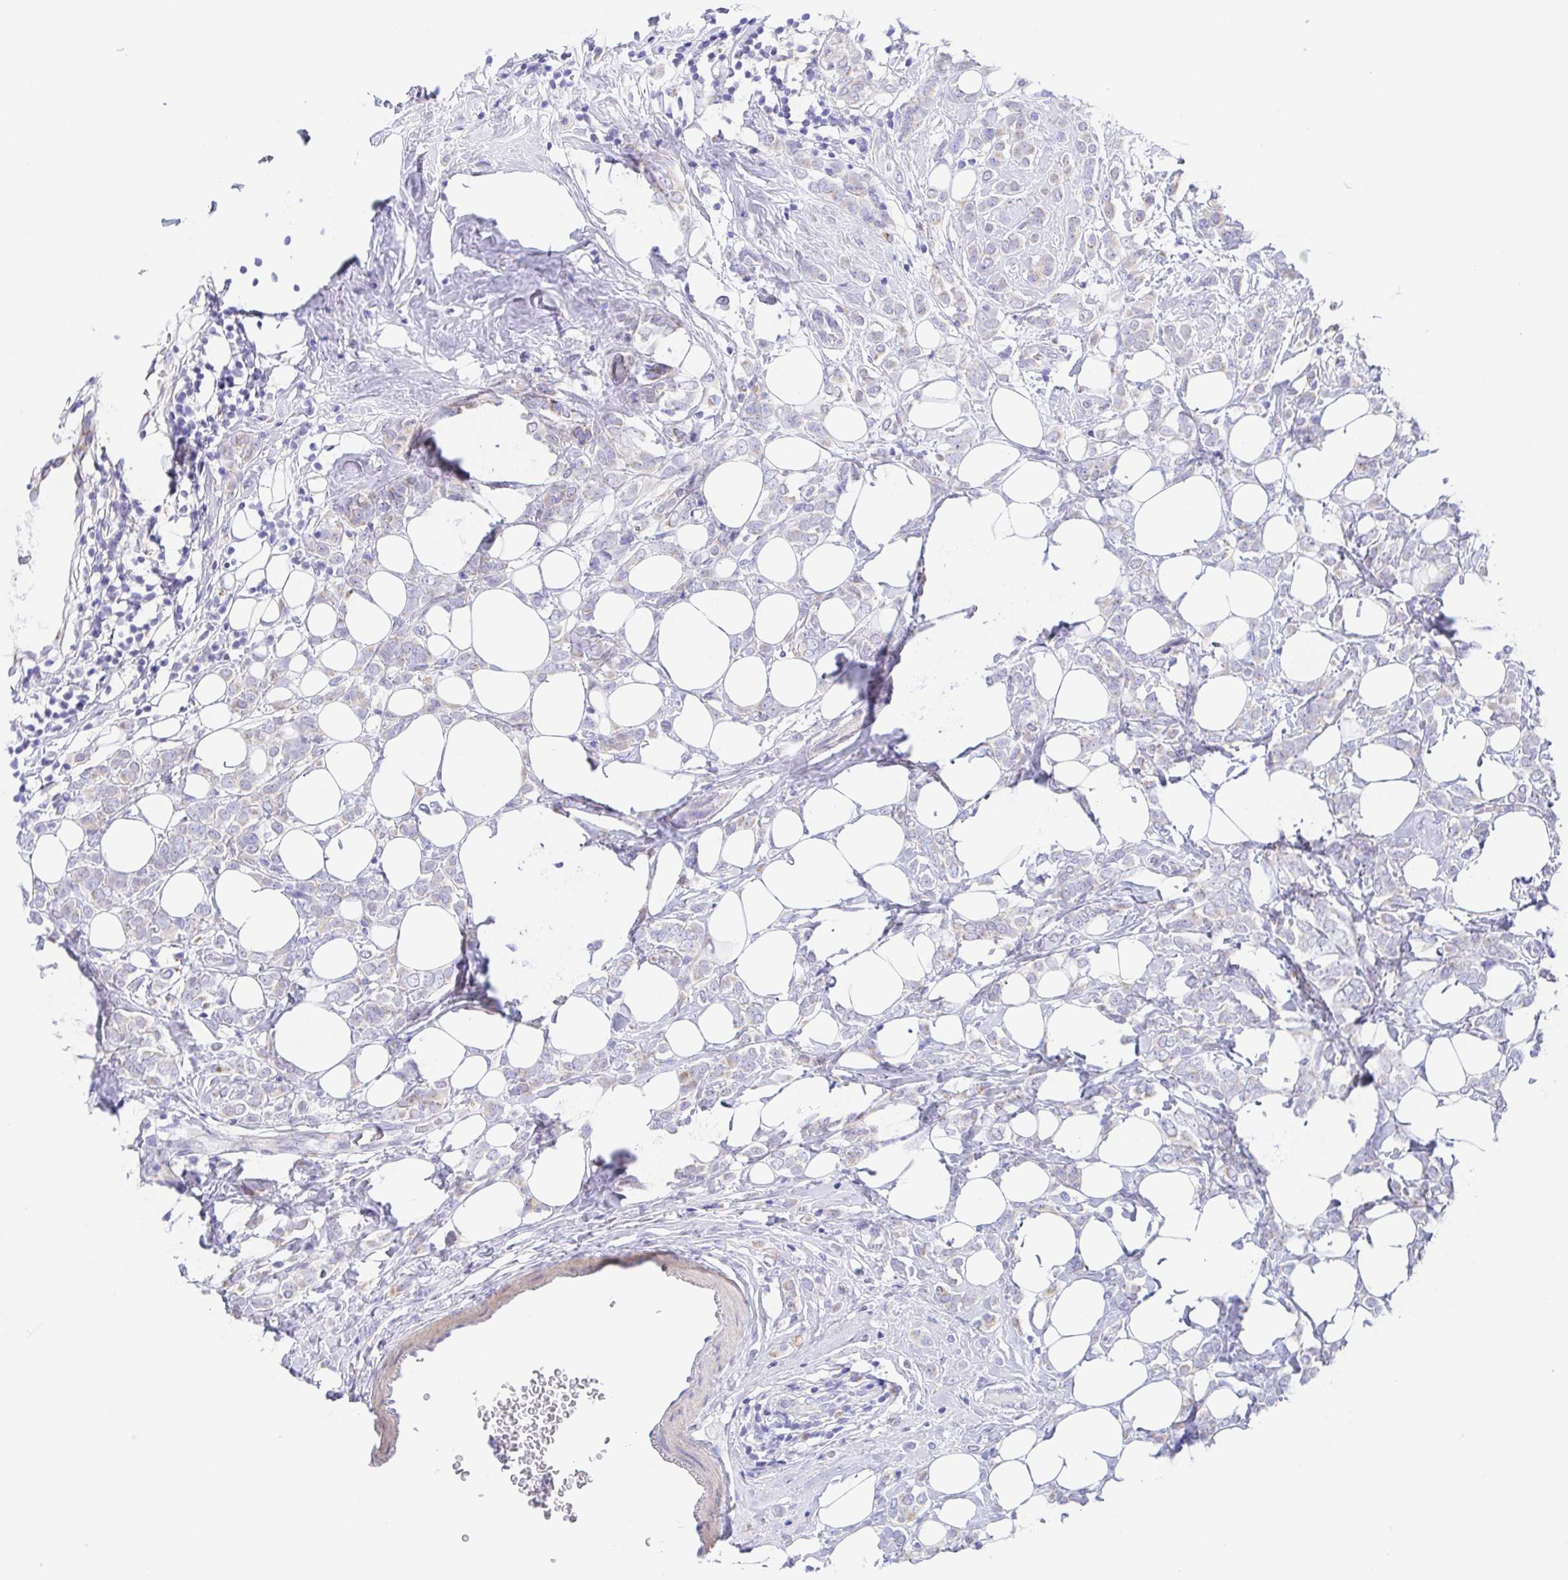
{"staining": {"intensity": "weak", "quantity": "<25%", "location": "cytoplasmic/membranous"}, "tissue": "breast cancer", "cell_type": "Tumor cells", "image_type": "cancer", "snomed": [{"axis": "morphology", "description": "Lobular carcinoma"}, {"axis": "topography", "description": "Breast"}], "caption": "Lobular carcinoma (breast) stained for a protein using IHC exhibits no positivity tumor cells.", "gene": "SCG3", "patient": {"sex": "female", "age": 49}}